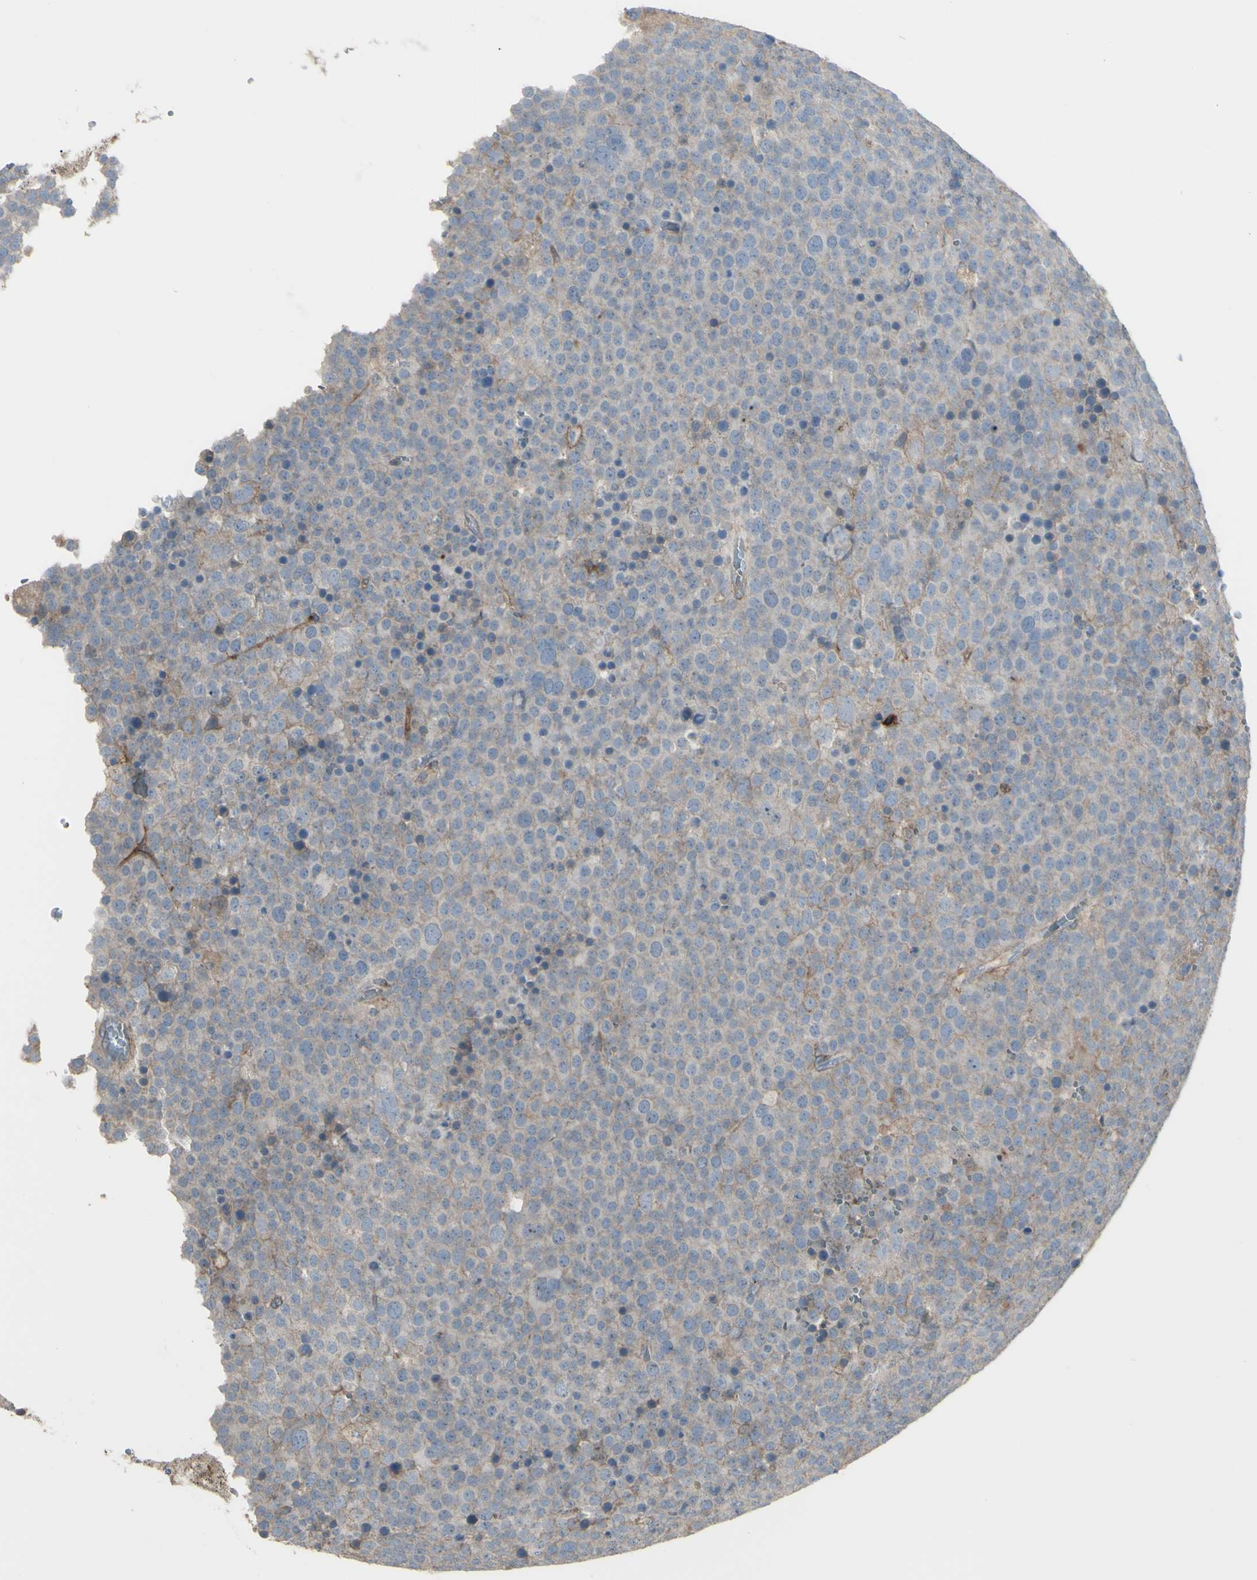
{"staining": {"intensity": "weak", "quantity": "25%-75%", "location": "cytoplasmic/membranous"}, "tissue": "testis cancer", "cell_type": "Tumor cells", "image_type": "cancer", "snomed": [{"axis": "morphology", "description": "Seminoma, NOS"}, {"axis": "topography", "description": "Testis"}], "caption": "Tumor cells exhibit low levels of weak cytoplasmic/membranous expression in approximately 25%-75% of cells in human seminoma (testis). The staining is performed using DAB (3,3'-diaminobenzidine) brown chromogen to label protein expression. The nuclei are counter-stained blue using hematoxylin.", "gene": "CD276", "patient": {"sex": "male", "age": 71}}